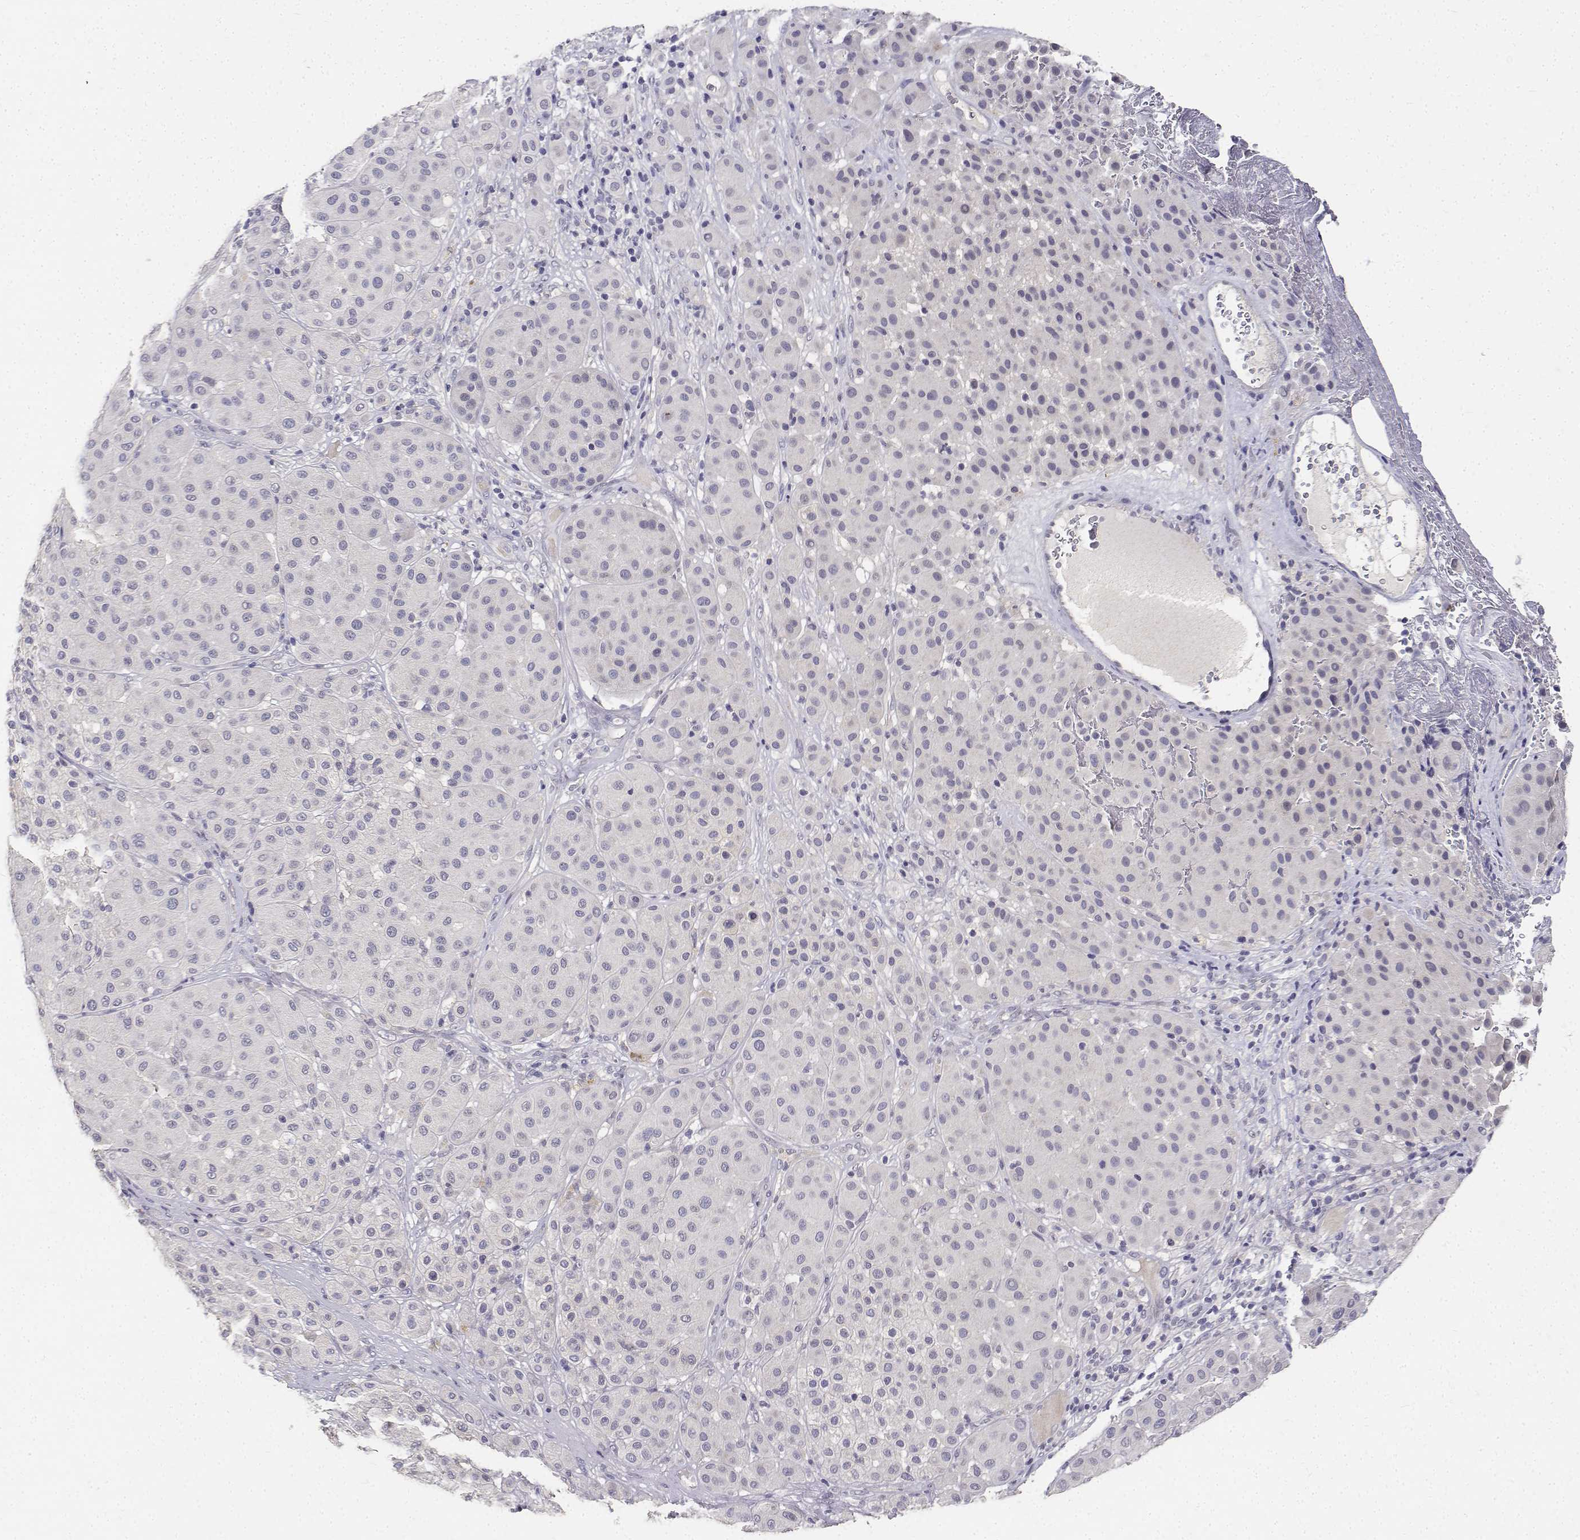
{"staining": {"intensity": "negative", "quantity": "none", "location": "none"}, "tissue": "melanoma", "cell_type": "Tumor cells", "image_type": "cancer", "snomed": [{"axis": "morphology", "description": "Malignant melanoma, Metastatic site"}, {"axis": "topography", "description": "Smooth muscle"}], "caption": "Malignant melanoma (metastatic site) was stained to show a protein in brown. There is no significant positivity in tumor cells.", "gene": "PAEP", "patient": {"sex": "male", "age": 41}}